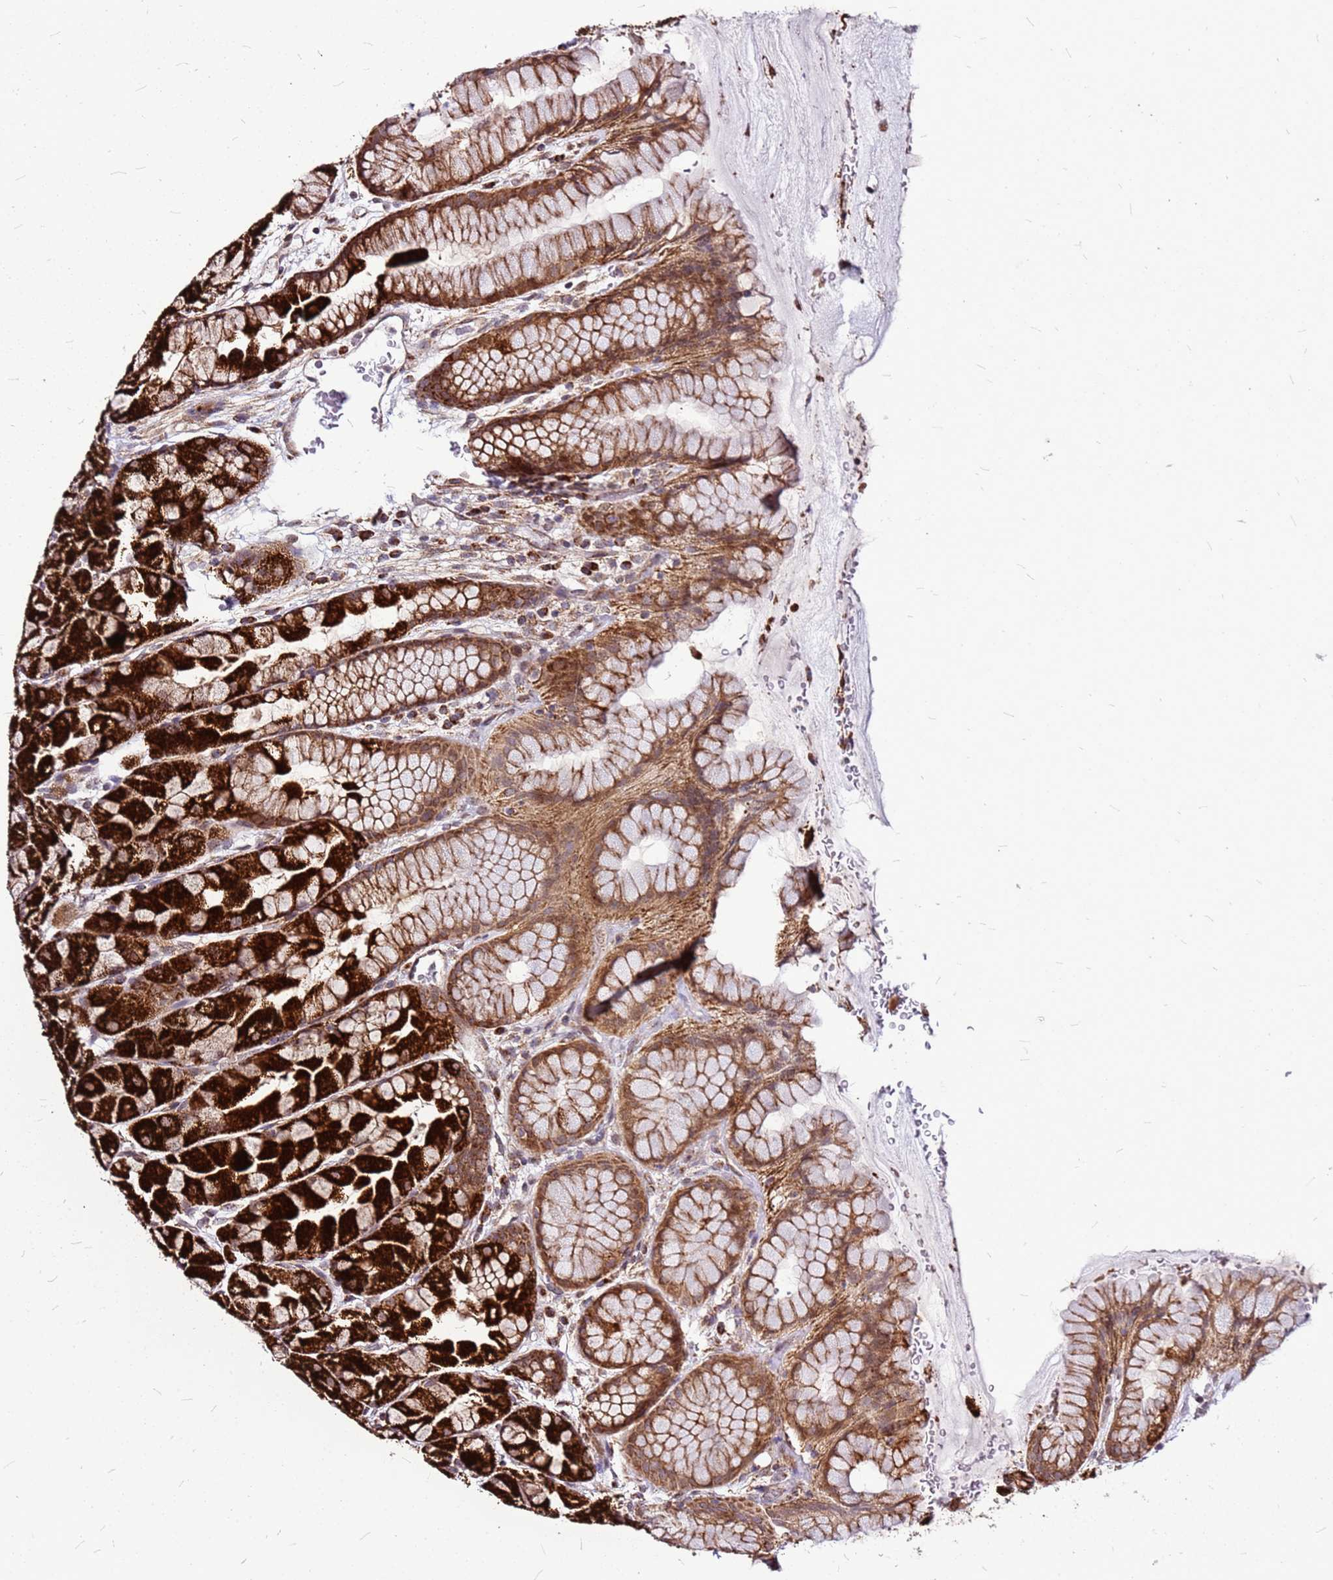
{"staining": {"intensity": "strong", "quantity": ">75%", "location": "cytoplasmic/membranous"}, "tissue": "stomach", "cell_type": "Glandular cells", "image_type": "normal", "snomed": [{"axis": "morphology", "description": "Normal tissue, NOS"}, {"axis": "topography", "description": "Stomach"}], "caption": "Stomach stained for a protein reveals strong cytoplasmic/membranous positivity in glandular cells. The staining is performed using DAB (3,3'-diaminobenzidine) brown chromogen to label protein expression. The nuclei are counter-stained blue using hematoxylin.", "gene": "OR51T1", "patient": {"sex": "male", "age": 57}}